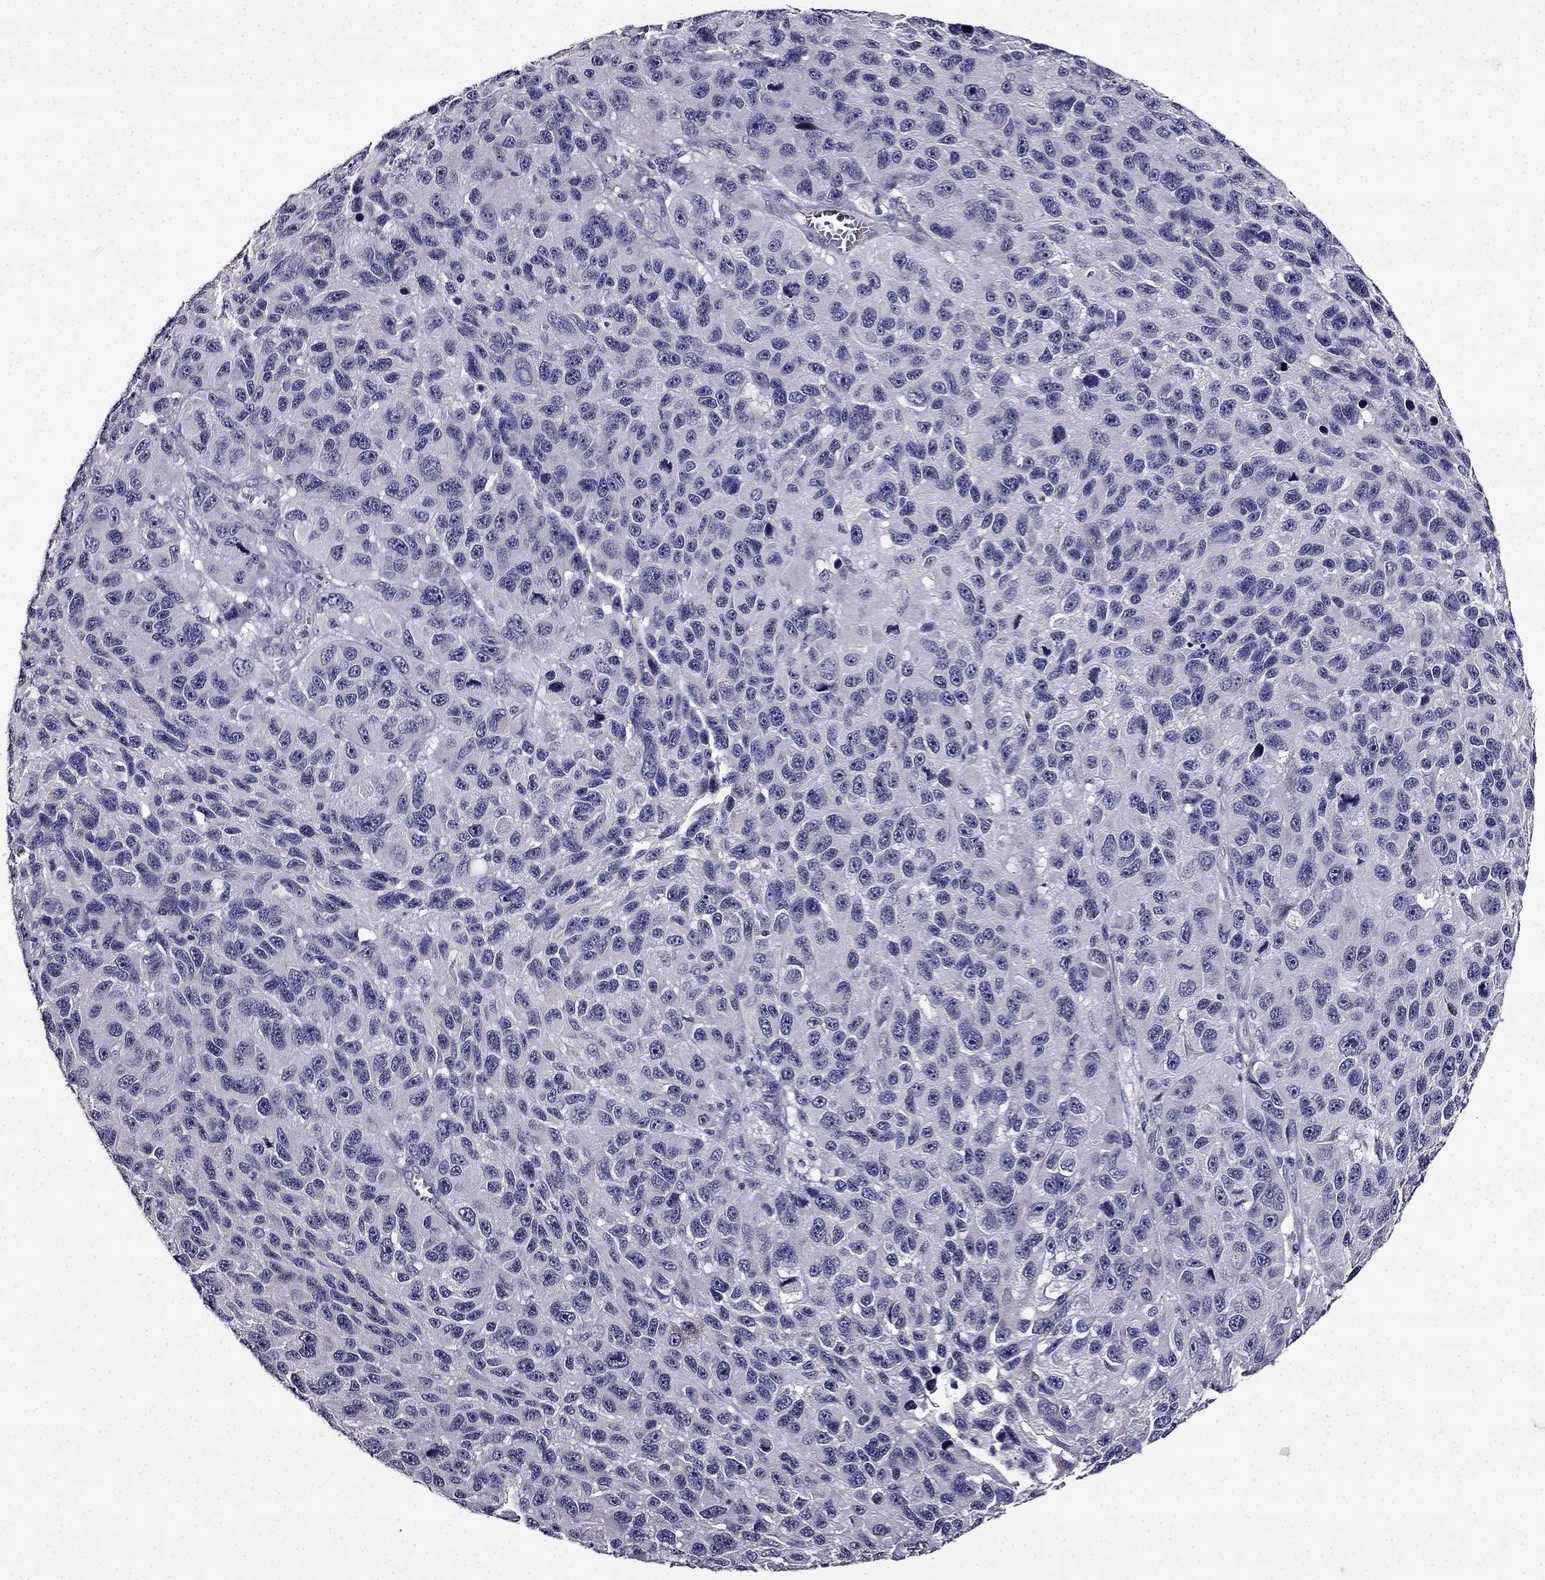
{"staining": {"intensity": "negative", "quantity": "none", "location": "none"}, "tissue": "melanoma", "cell_type": "Tumor cells", "image_type": "cancer", "snomed": [{"axis": "morphology", "description": "Malignant melanoma, NOS"}, {"axis": "topography", "description": "Skin"}], "caption": "Immunohistochemistry histopathology image of neoplastic tissue: melanoma stained with DAB demonstrates no significant protein expression in tumor cells.", "gene": "TMEM266", "patient": {"sex": "male", "age": 53}}